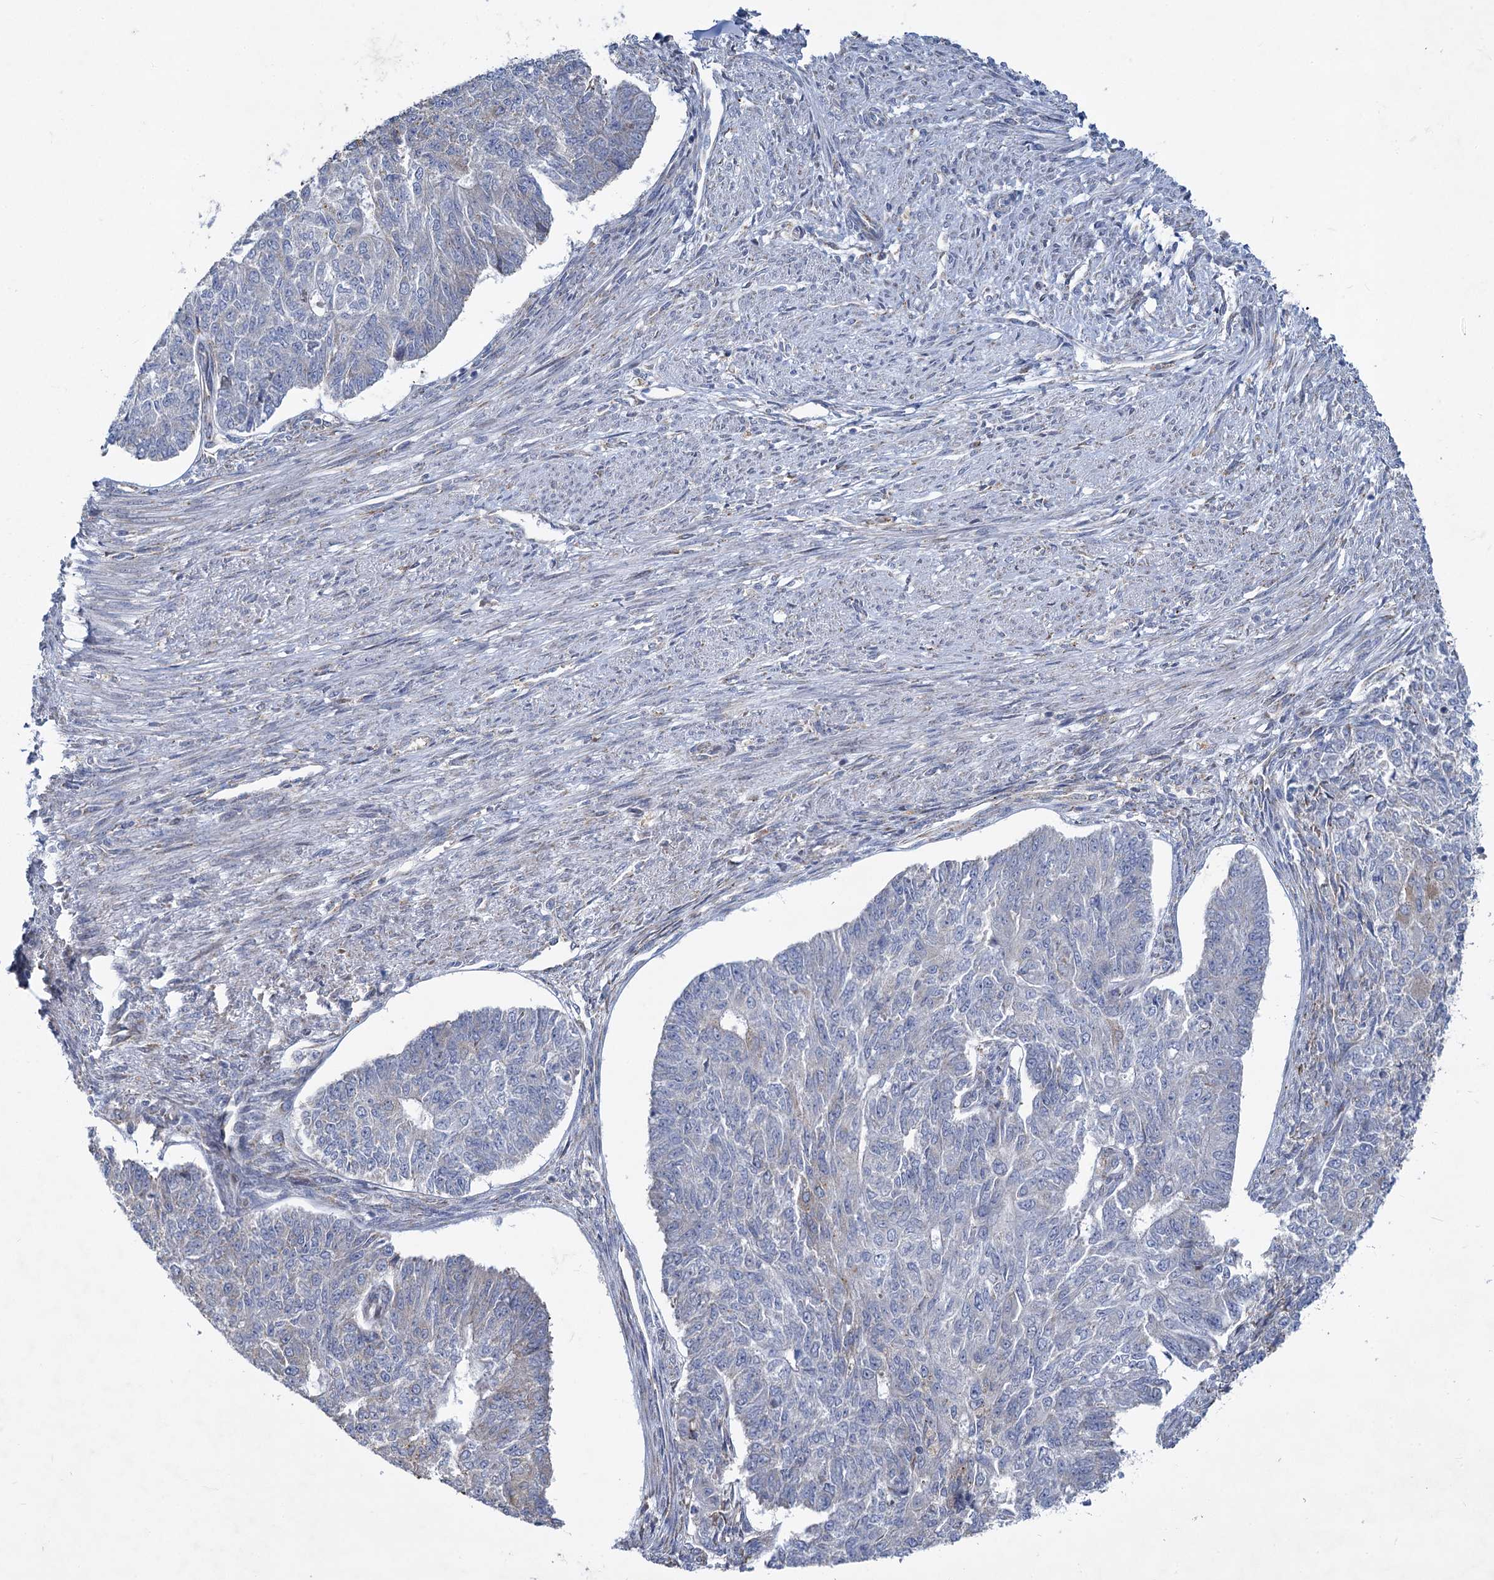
{"staining": {"intensity": "negative", "quantity": "none", "location": "none"}, "tissue": "endometrial cancer", "cell_type": "Tumor cells", "image_type": "cancer", "snomed": [{"axis": "morphology", "description": "Adenocarcinoma, NOS"}, {"axis": "topography", "description": "Endometrium"}], "caption": "Tumor cells show no significant positivity in endometrial cancer (adenocarcinoma).", "gene": "PRSS35", "patient": {"sex": "female", "age": 32}}